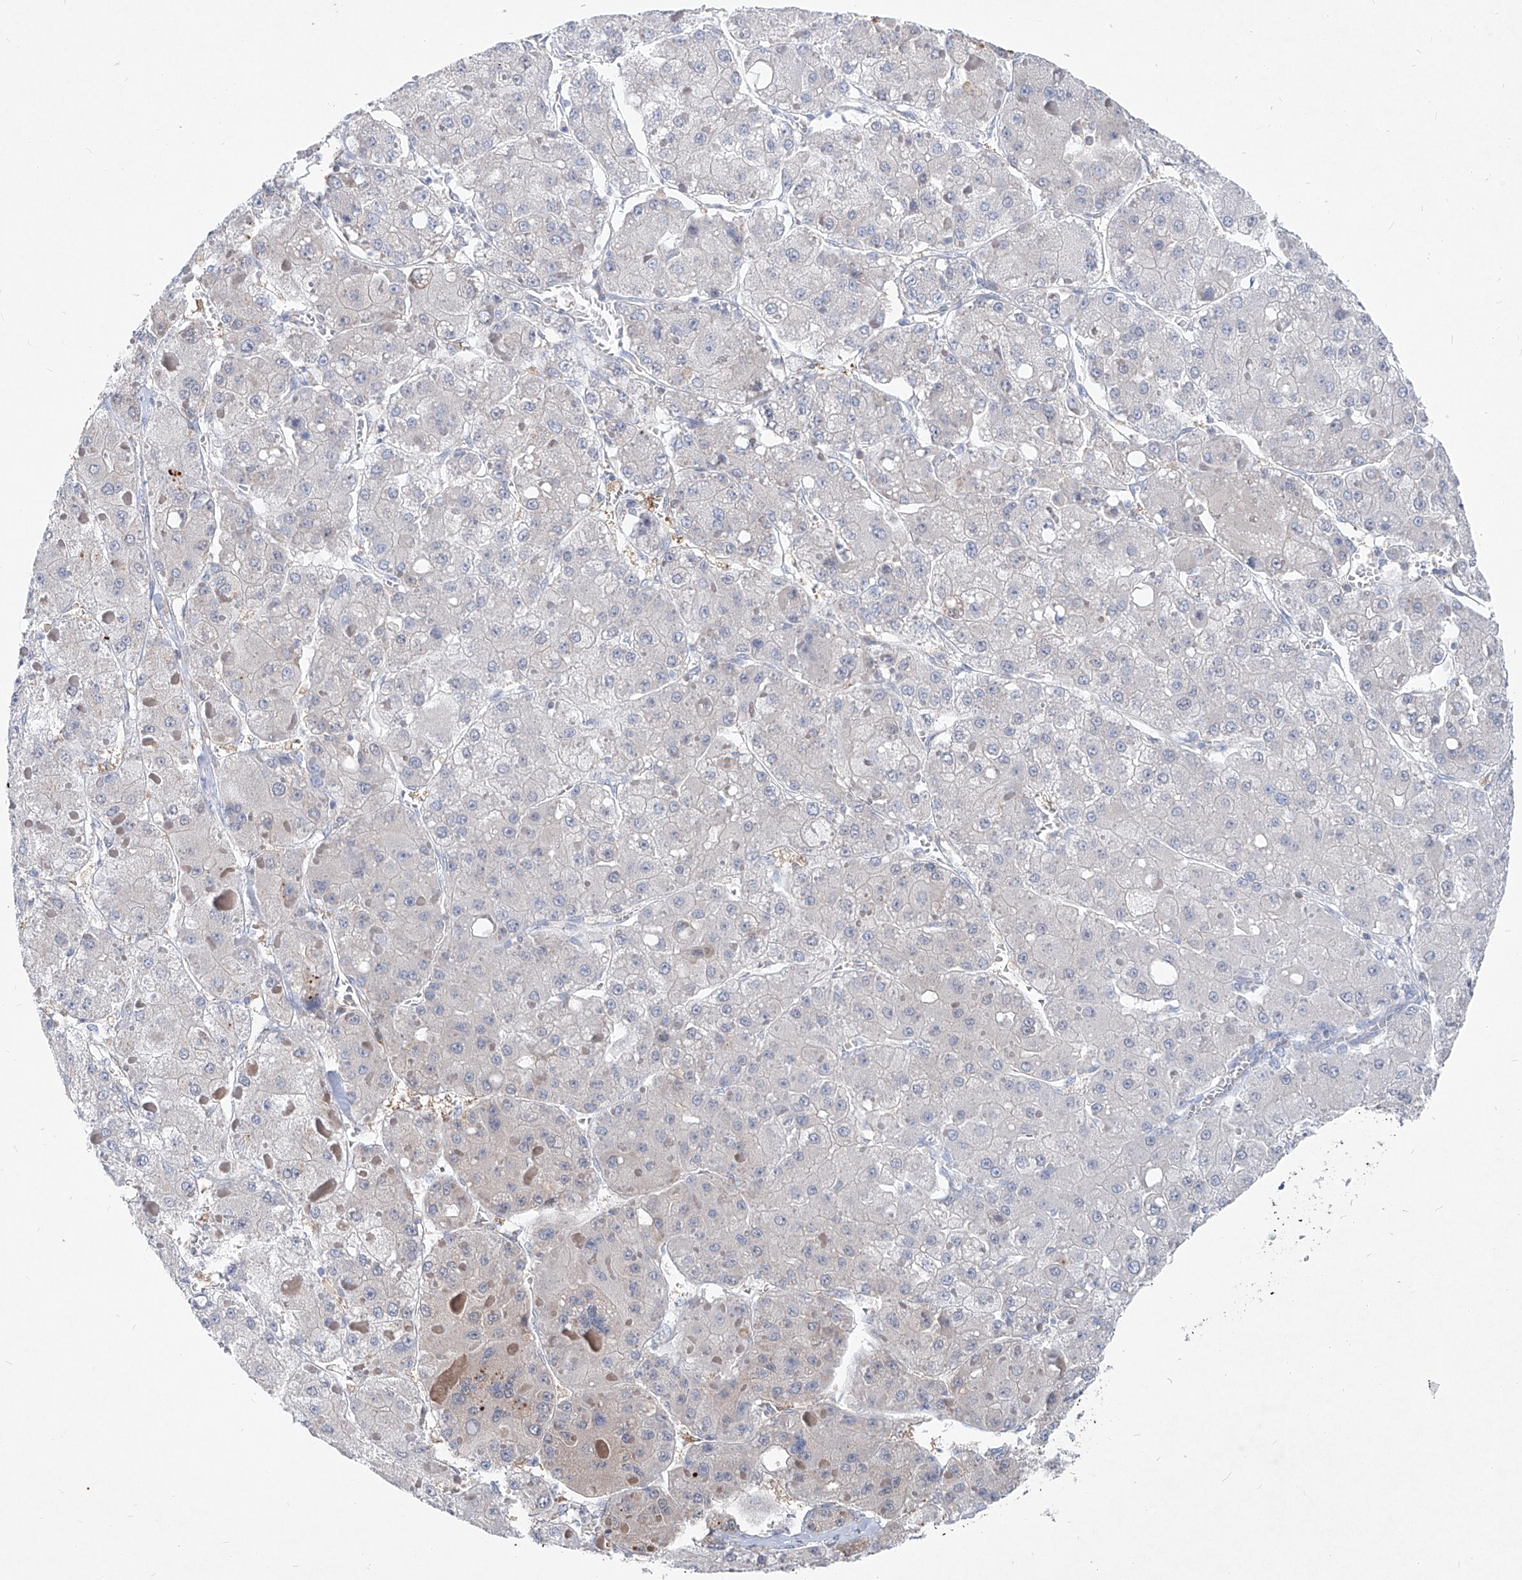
{"staining": {"intensity": "negative", "quantity": "none", "location": "none"}, "tissue": "liver cancer", "cell_type": "Tumor cells", "image_type": "cancer", "snomed": [{"axis": "morphology", "description": "Carcinoma, Hepatocellular, NOS"}, {"axis": "topography", "description": "Liver"}], "caption": "Immunohistochemical staining of liver cancer reveals no significant staining in tumor cells. (DAB (3,3'-diaminobenzidine) immunohistochemistry (IHC), high magnification).", "gene": "UFL1", "patient": {"sex": "female", "age": 73}}